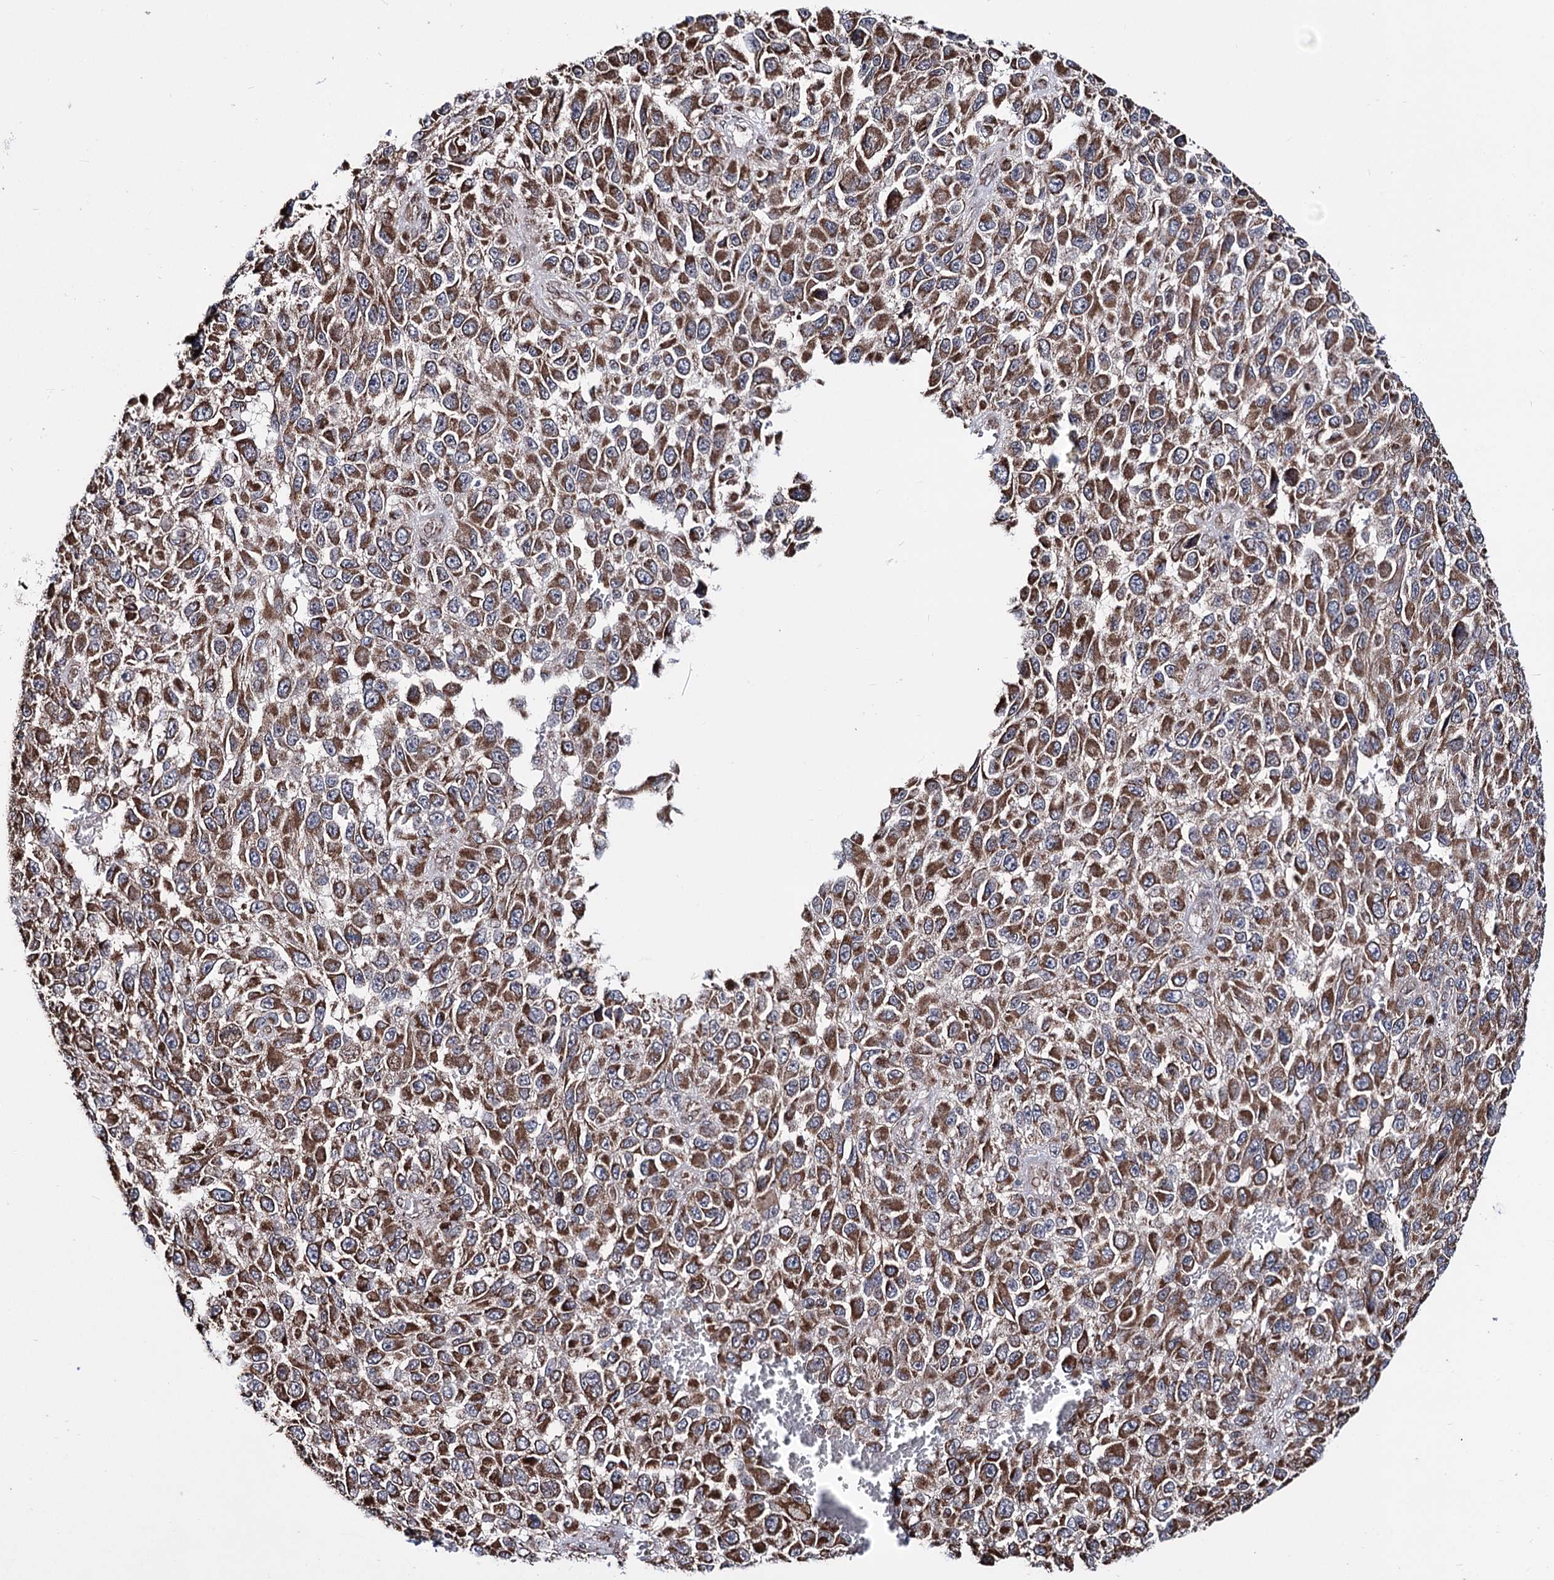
{"staining": {"intensity": "moderate", "quantity": ">75%", "location": "cytoplasmic/membranous"}, "tissue": "melanoma", "cell_type": "Tumor cells", "image_type": "cancer", "snomed": [{"axis": "morphology", "description": "Normal tissue, NOS"}, {"axis": "morphology", "description": "Malignant melanoma, NOS"}, {"axis": "topography", "description": "Skin"}], "caption": "Protein expression by immunohistochemistry (IHC) displays moderate cytoplasmic/membranous positivity in approximately >75% of tumor cells in malignant melanoma. The staining was performed using DAB, with brown indicating positive protein expression. Nuclei are stained blue with hematoxylin.", "gene": "CREB3L4", "patient": {"sex": "female", "age": 96}}